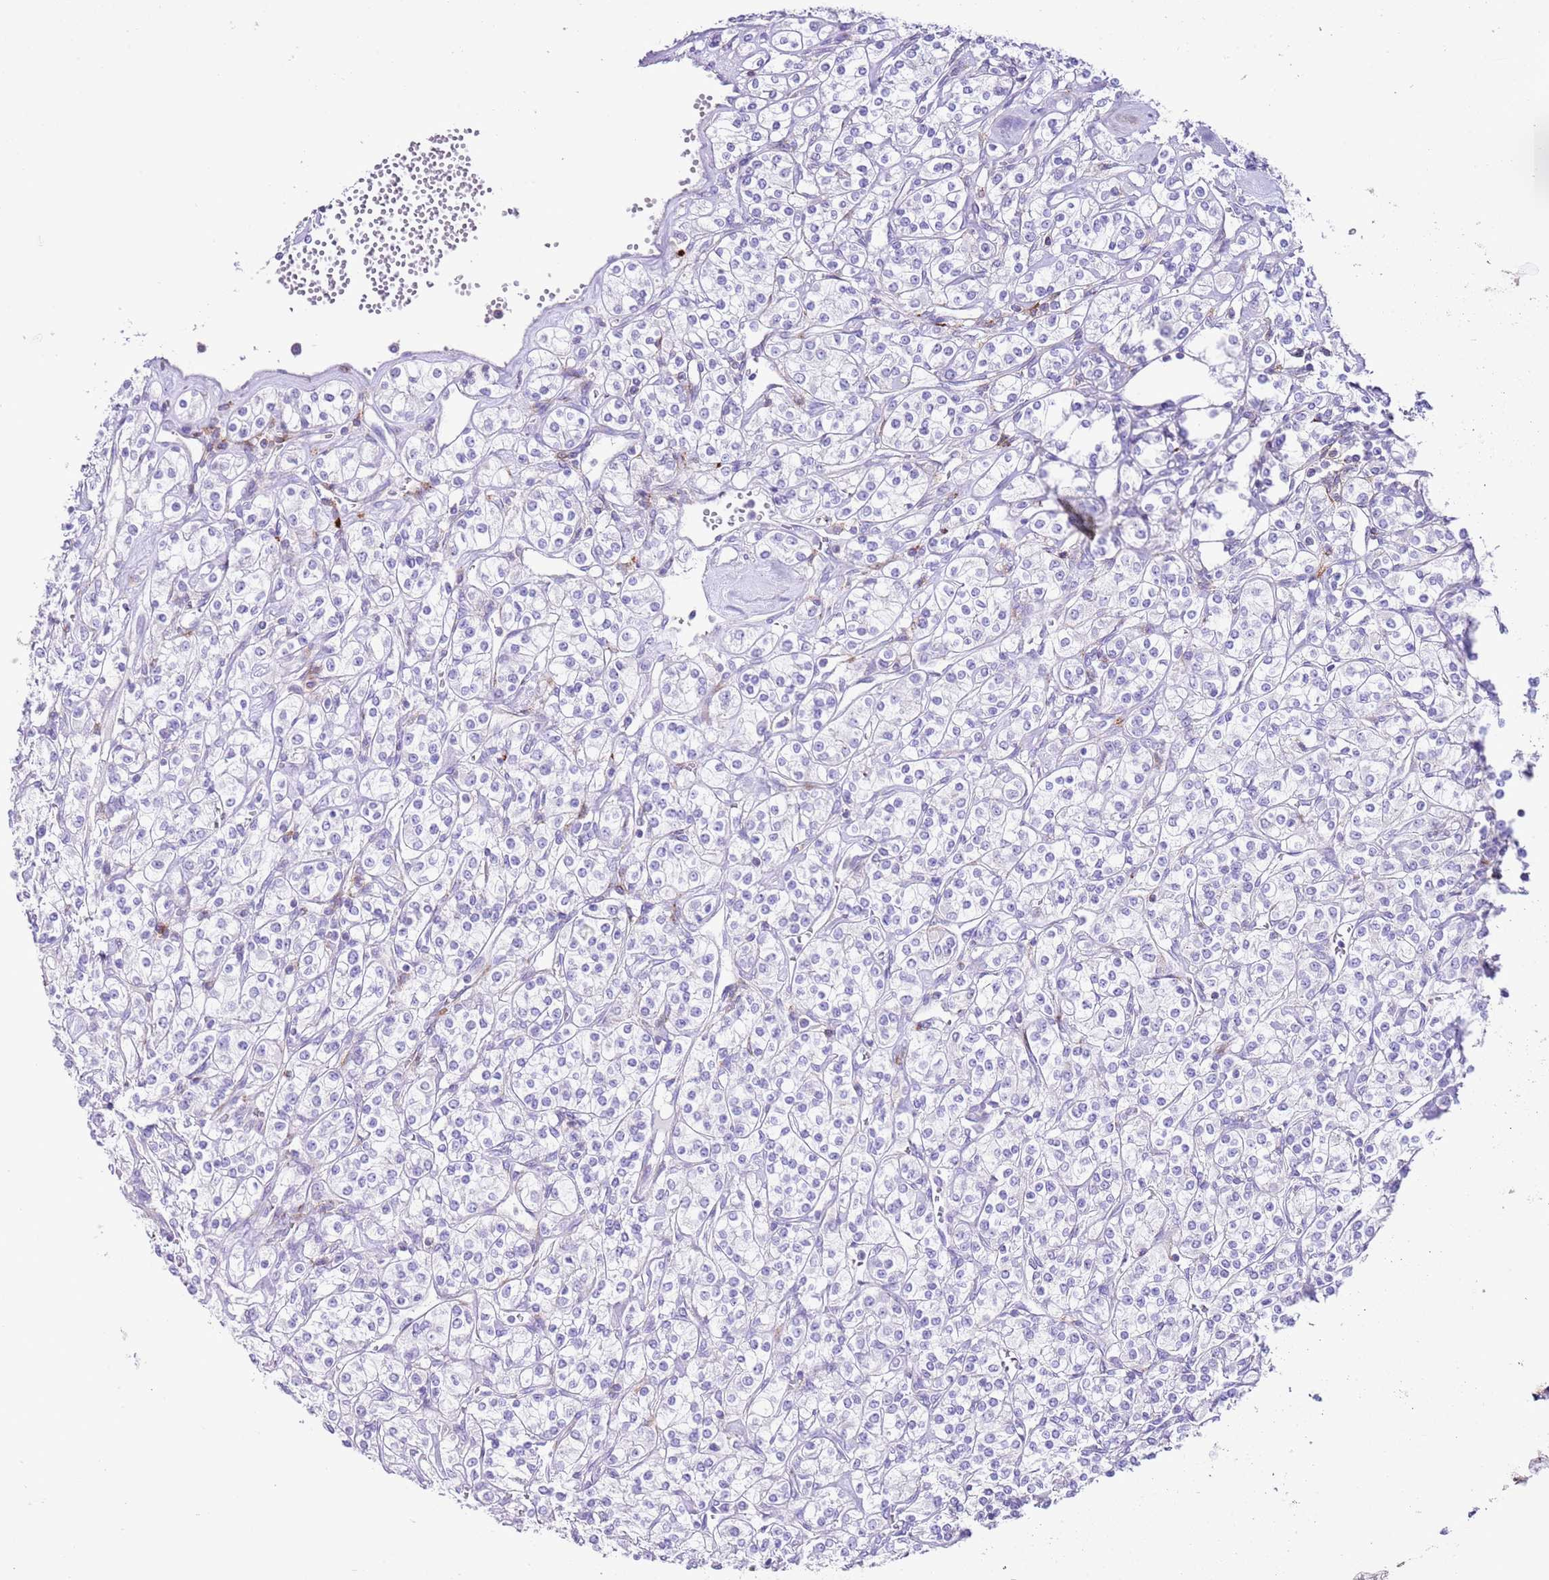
{"staining": {"intensity": "negative", "quantity": "none", "location": "none"}, "tissue": "renal cancer", "cell_type": "Tumor cells", "image_type": "cancer", "snomed": [{"axis": "morphology", "description": "Adenocarcinoma, NOS"}, {"axis": "topography", "description": "Kidney"}], "caption": "IHC histopathology image of renal cancer (adenocarcinoma) stained for a protein (brown), which demonstrates no staining in tumor cells. The staining was performed using DAB (3,3'-diaminobenzidine) to visualize the protein expression in brown, while the nuclei were stained in blue with hematoxylin (Magnification: 20x).", "gene": "ALDH3A1", "patient": {"sex": "male", "age": 77}}